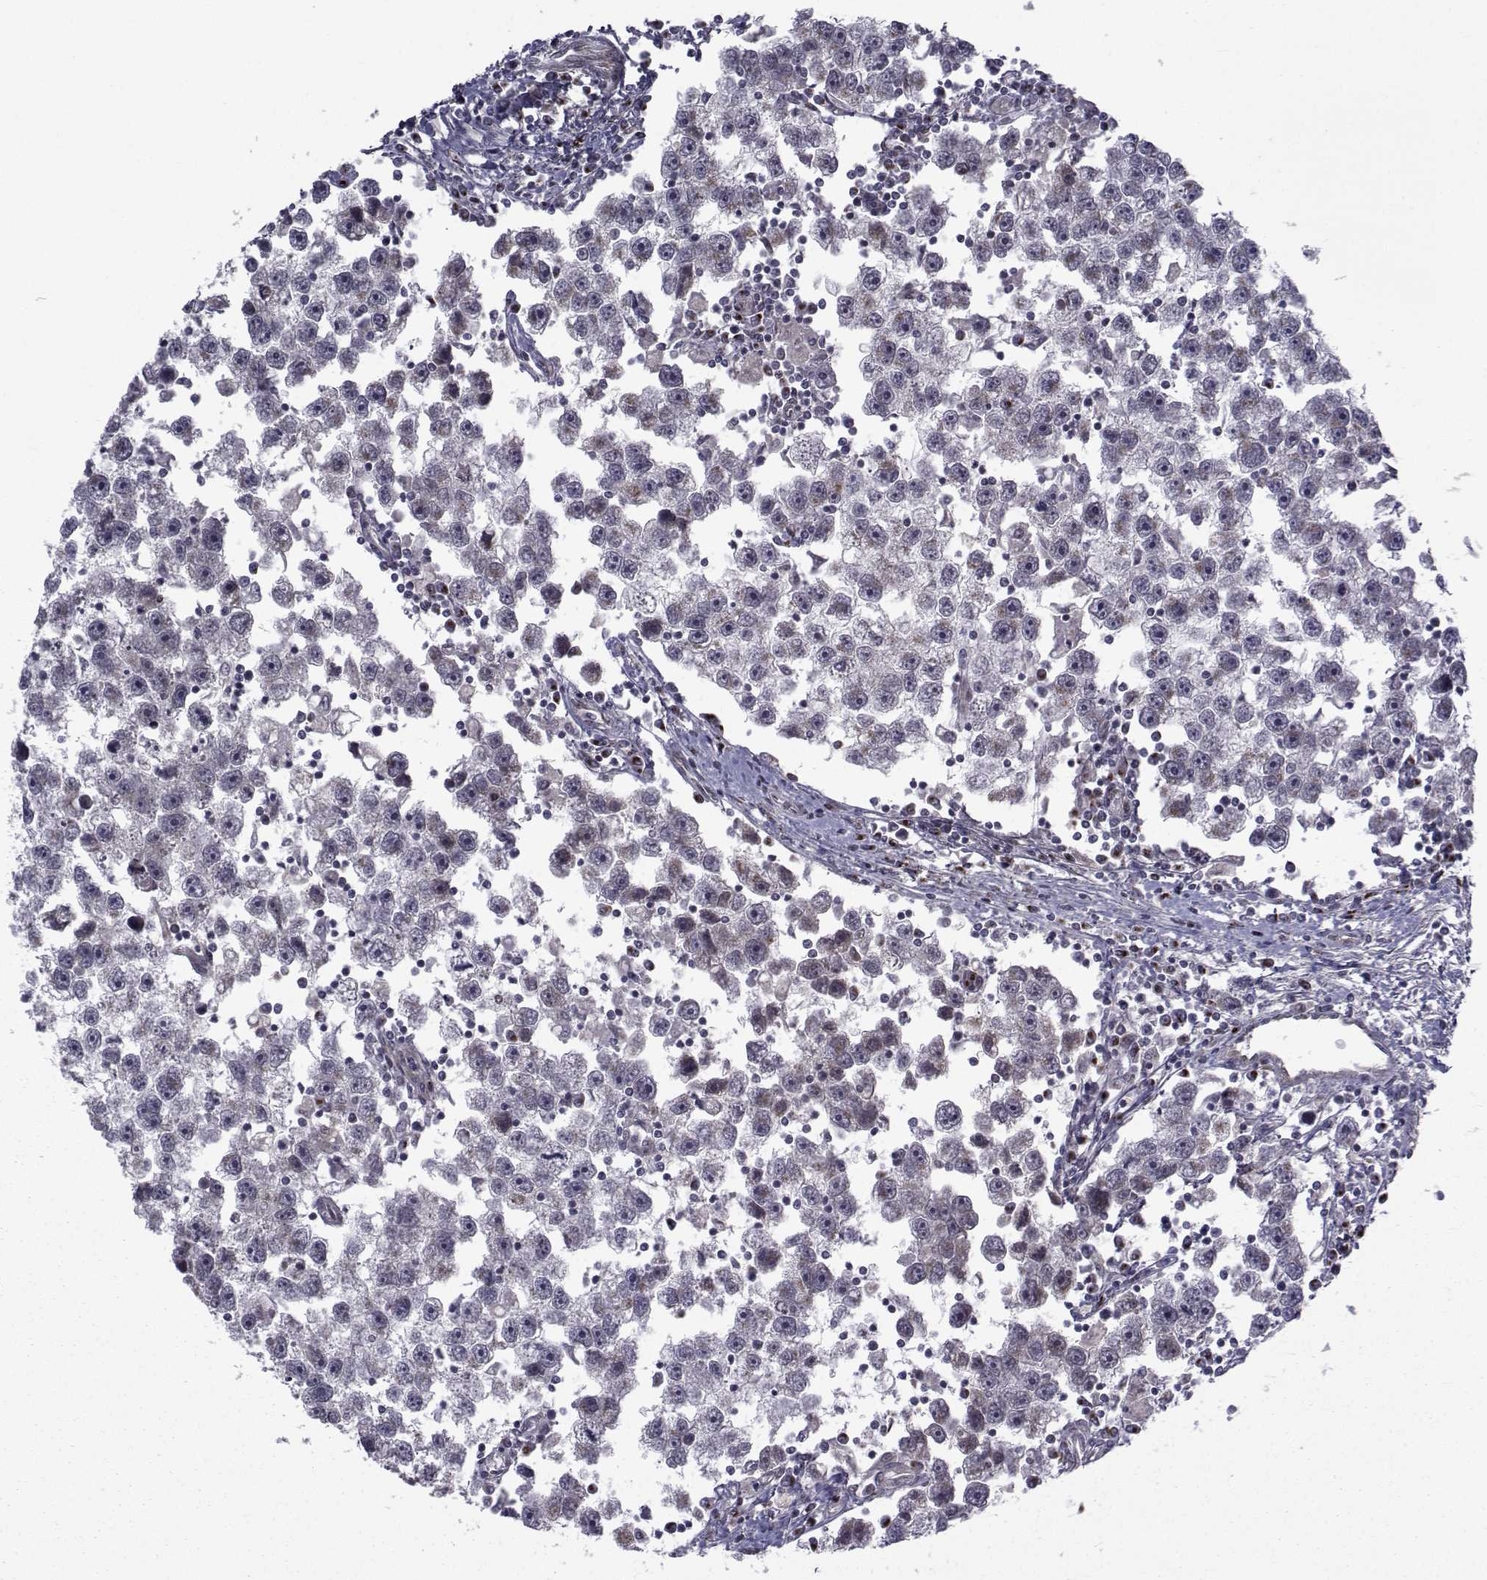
{"staining": {"intensity": "negative", "quantity": "none", "location": "none"}, "tissue": "testis cancer", "cell_type": "Tumor cells", "image_type": "cancer", "snomed": [{"axis": "morphology", "description": "Seminoma, NOS"}, {"axis": "topography", "description": "Testis"}], "caption": "This histopathology image is of seminoma (testis) stained with immunohistochemistry (IHC) to label a protein in brown with the nuclei are counter-stained blue. There is no staining in tumor cells.", "gene": "ATP6V1C2", "patient": {"sex": "male", "age": 30}}